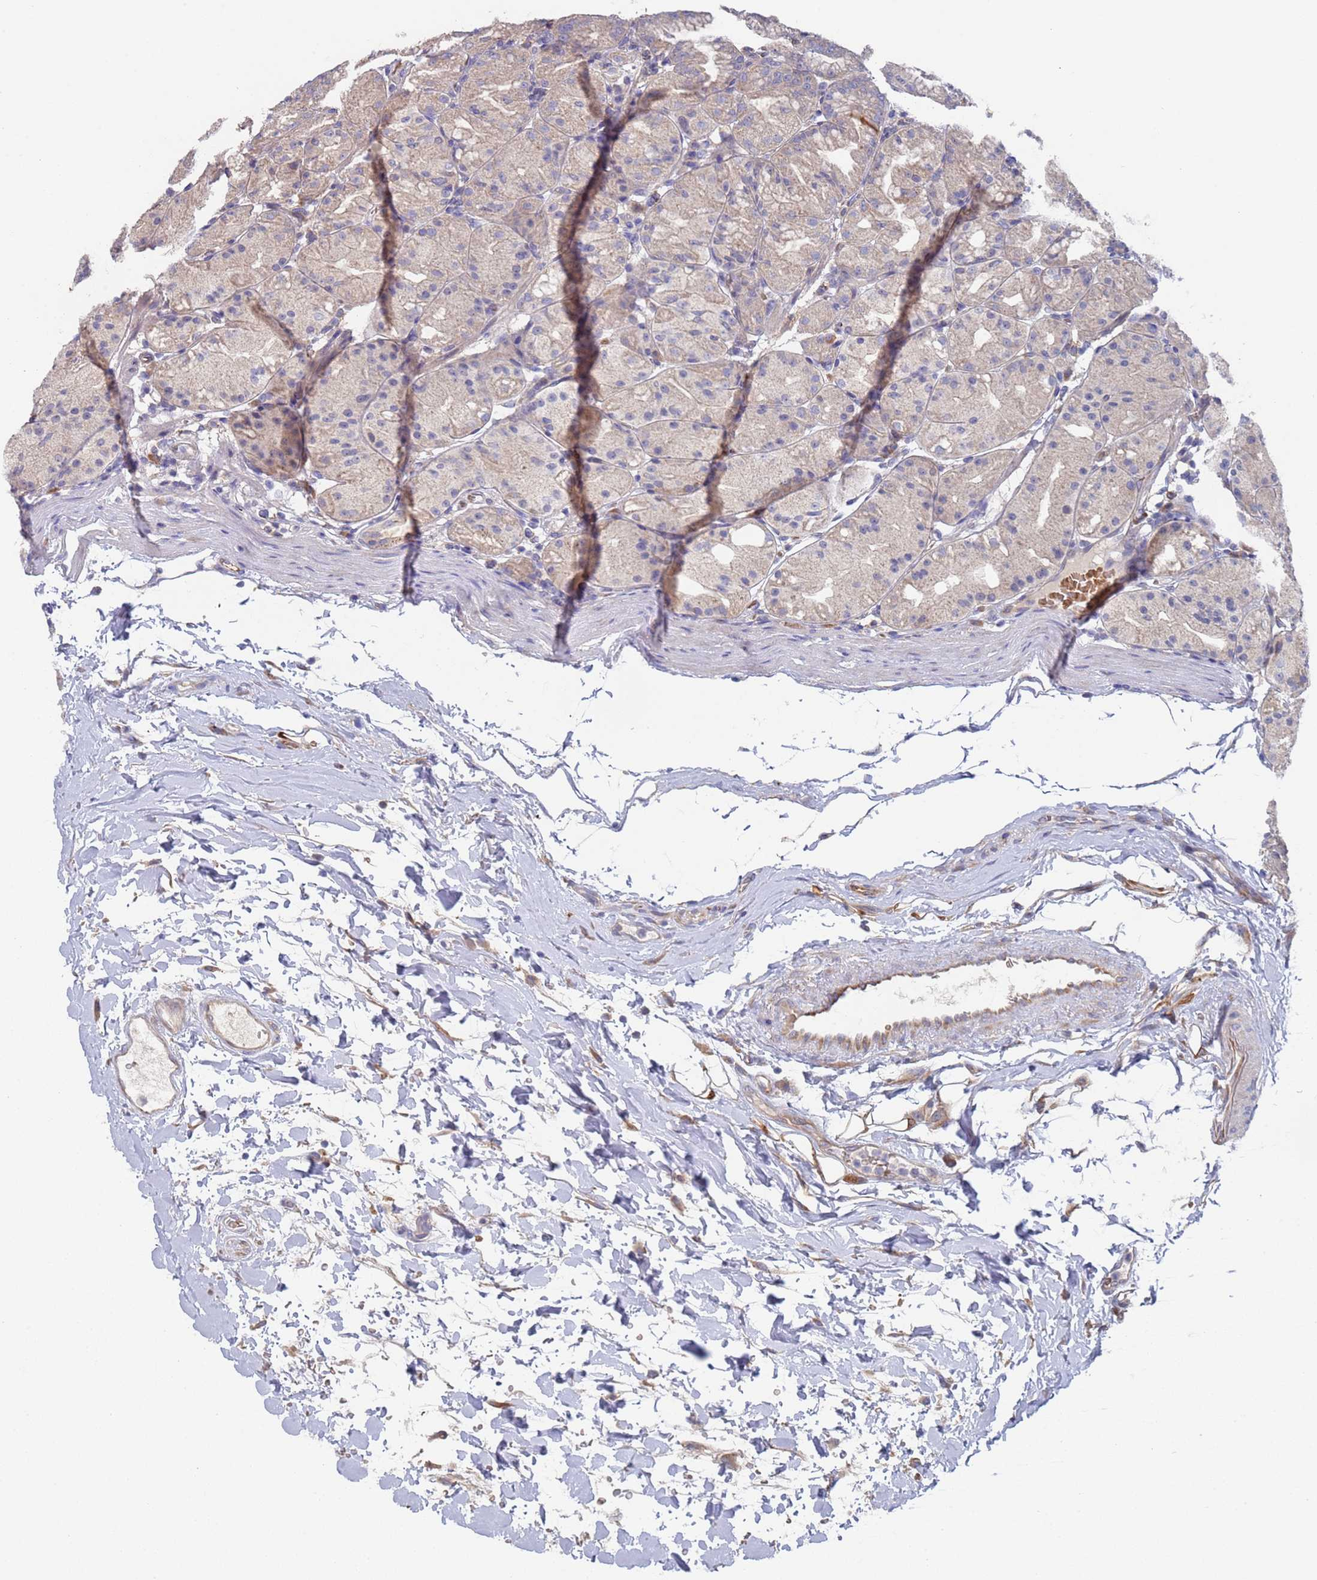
{"staining": {"intensity": "weak", "quantity": "25%-75%", "location": "cytoplasmic/membranous"}, "tissue": "stomach", "cell_type": "Glandular cells", "image_type": "normal", "snomed": [{"axis": "morphology", "description": "Normal tissue, NOS"}, {"axis": "topography", "description": "Stomach, upper"}], "caption": "This micrograph exhibits unremarkable stomach stained with immunohistochemistry (IHC) to label a protein in brown. The cytoplasmic/membranous of glandular cells show weak positivity for the protein. Nuclei are counter-stained blue.", "gene": "MALRD1", "patient": {"sex": "male", "age": 48}}